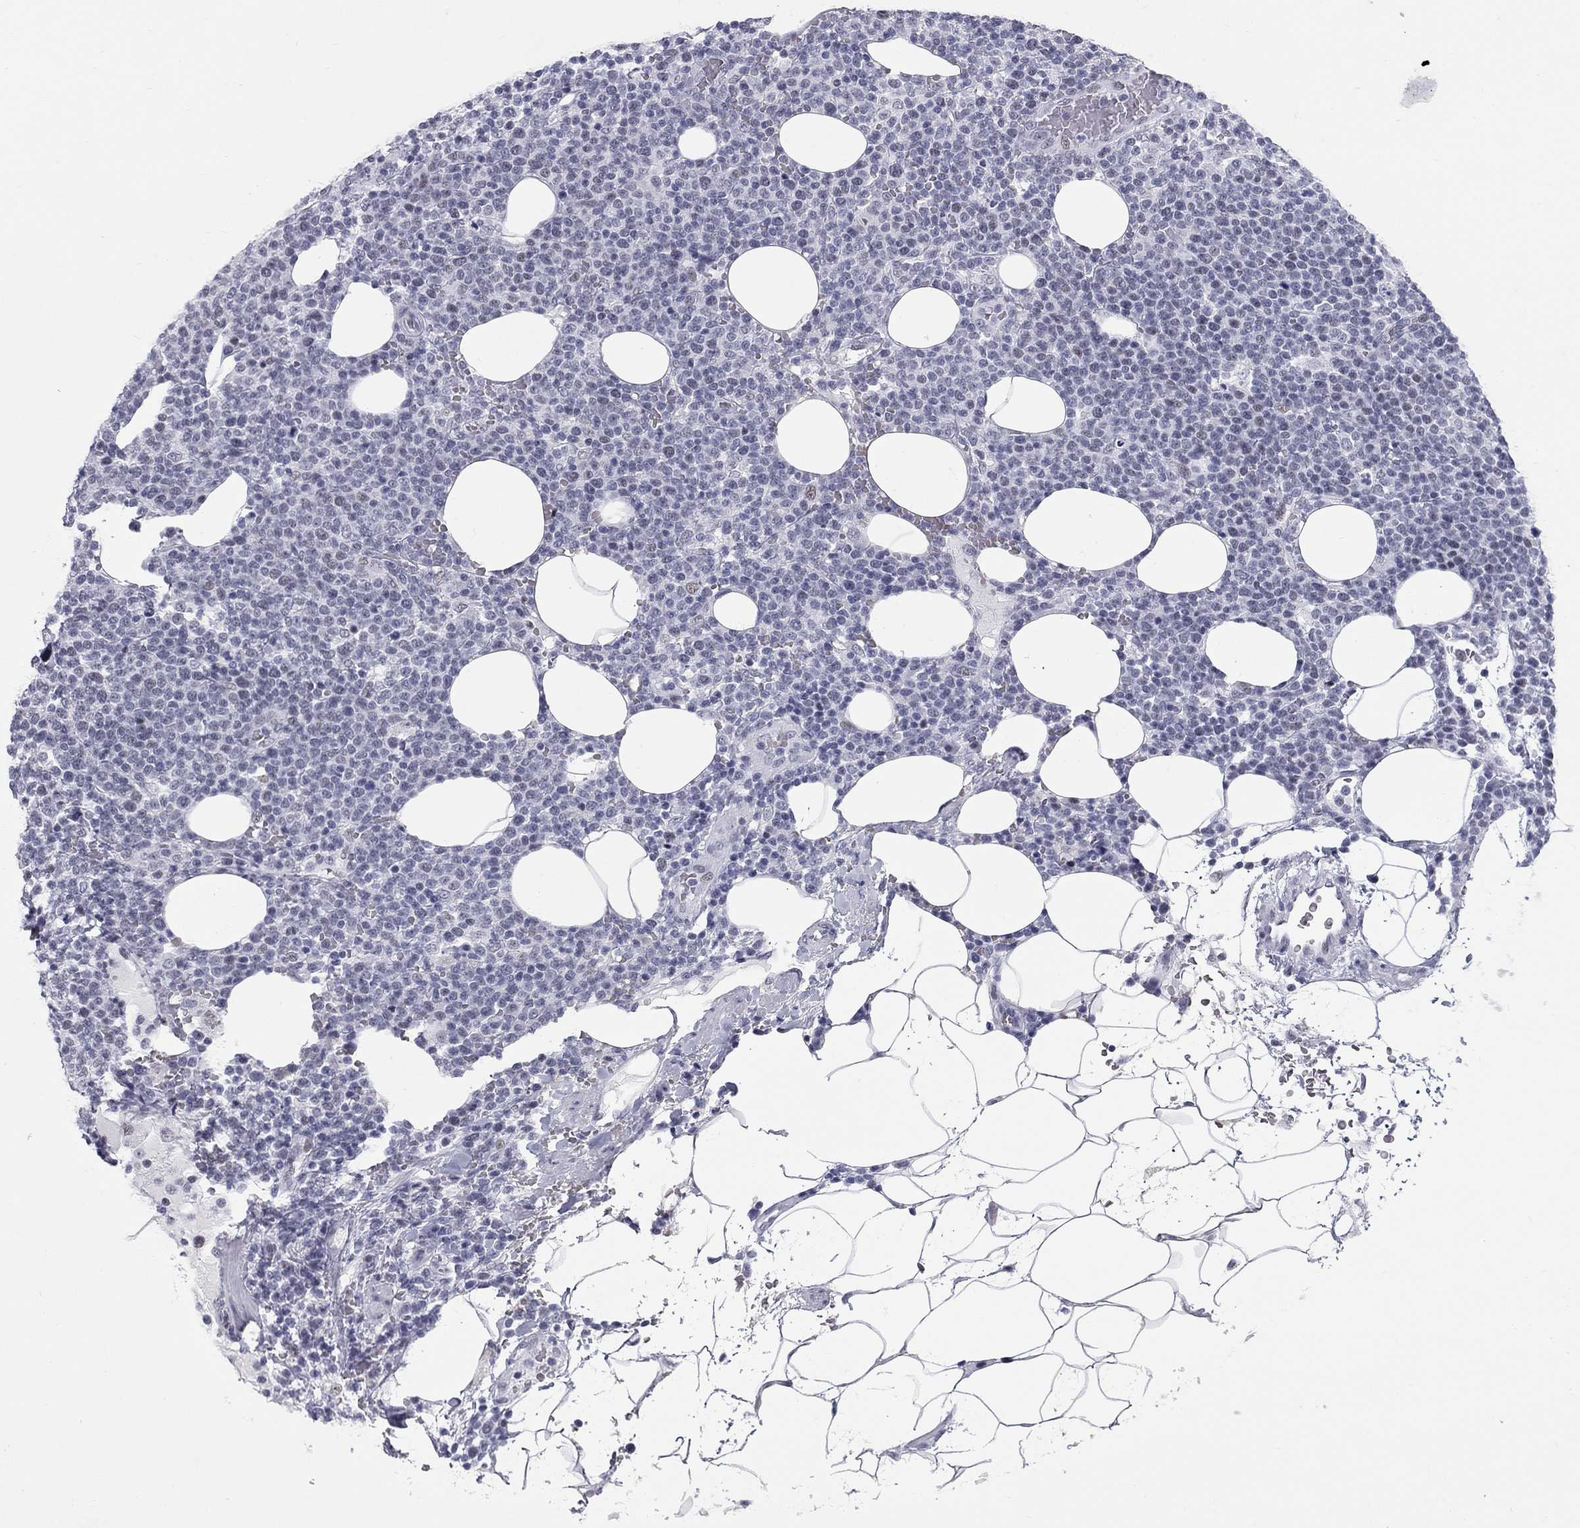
{"staining": {"intensity": "negative", "quantity": "none", "location": "none"}, "tissue": "lymphoma", "cell_type": "Tumor cells", "image_type": "cancer", "snomed": [{"axis": "morphology", "description": "Malignant lymphoma, non-Hodgkin's type, High grade"}, {"axis": "topography", "description": "Lymph node"}], "caption": "Immunohistochemistry (IHC) micrograph of high-grade malignant lymphoma, non-Hodgkin's type stained for a protein (brown), which displays no staining in tumor cells.", "gene": "ASF1B", "patient": {"sex": "male", "age": 61}}